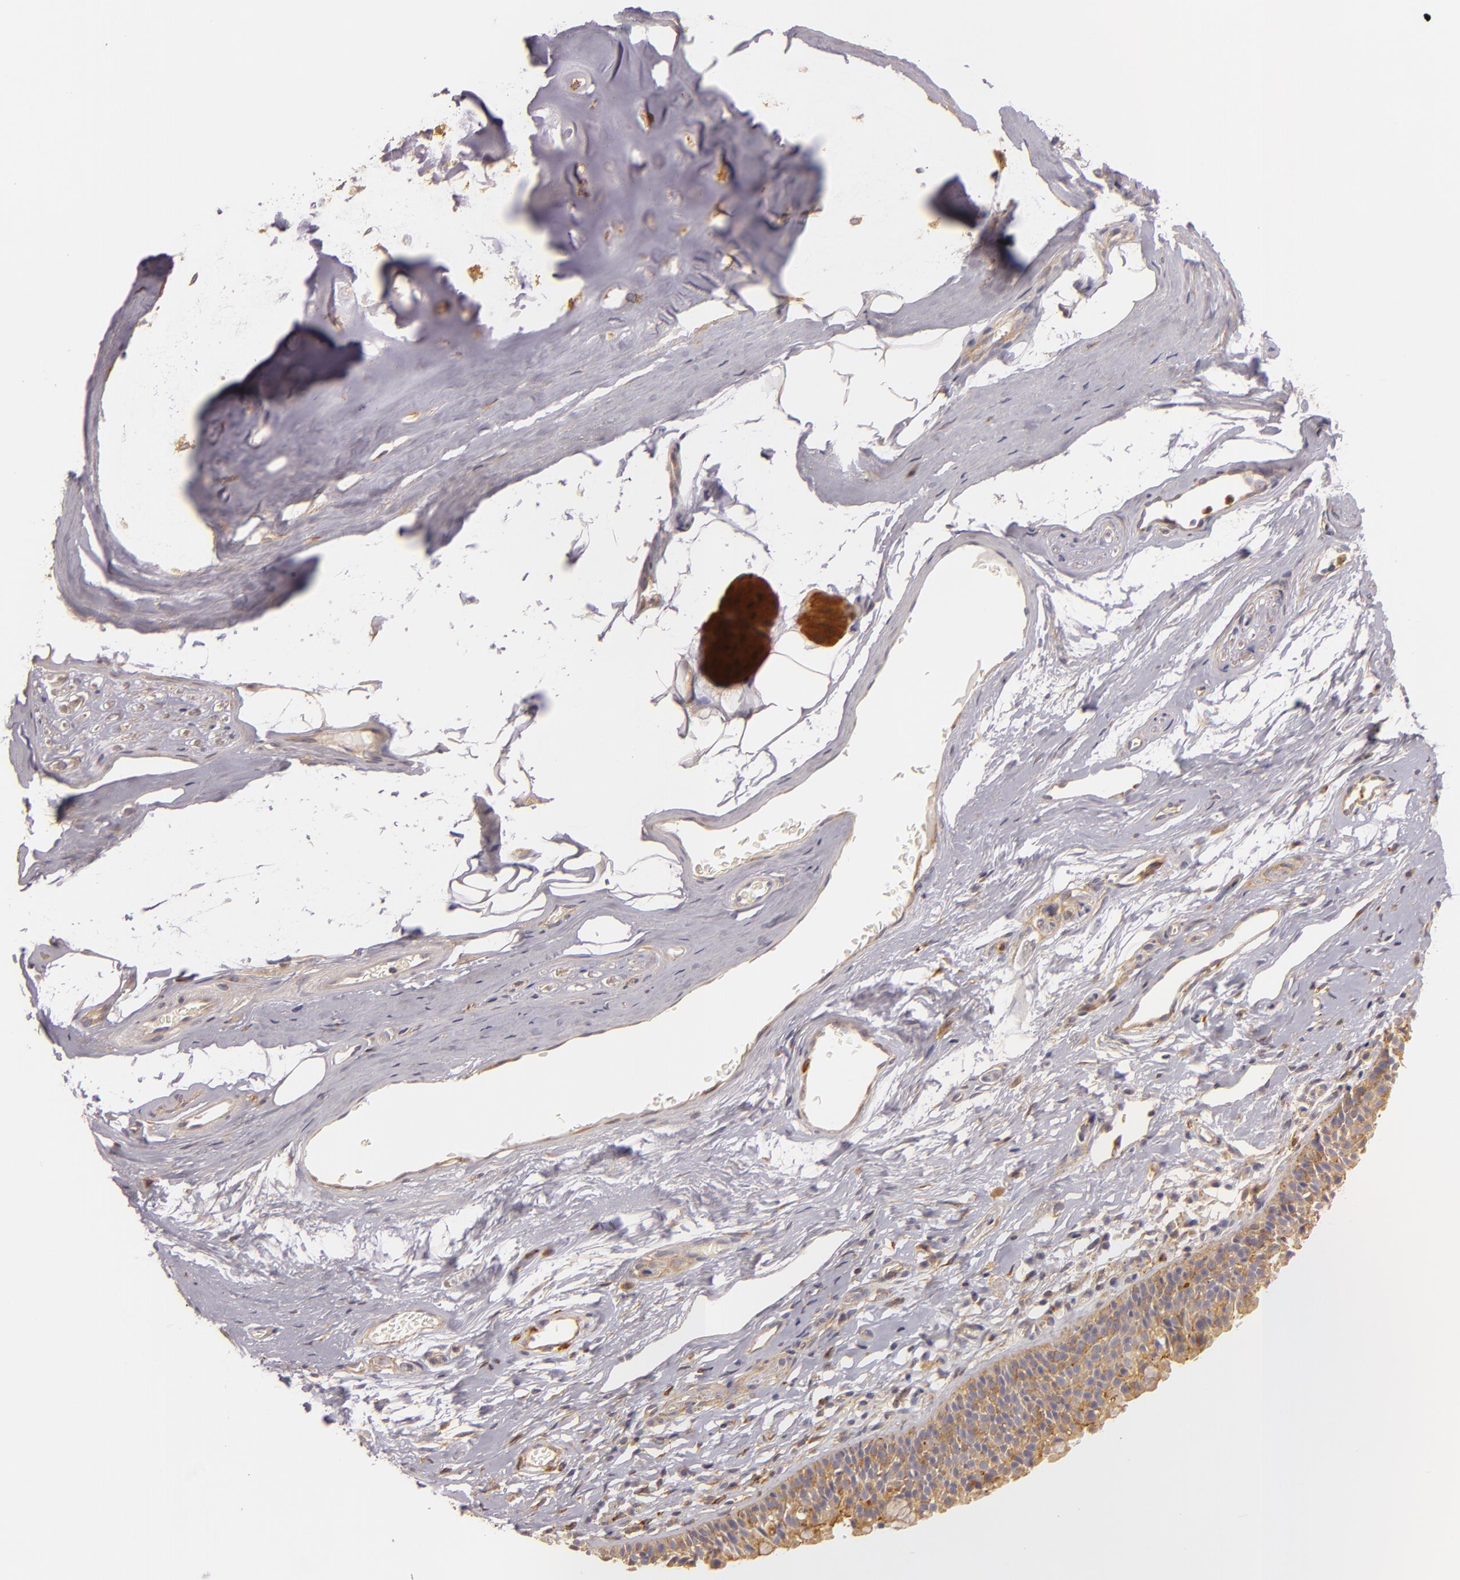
{"staining": {"intensity": "moderate", "quantity": ">75%", "location": "cytoplasmic/membranous"}, "tissue": "nasopharynx", "cell_type": "Respiratory epithelial cells", "image_type": "normal", "snomed": [{"axis": "morphology", "description": "Normal tissue, NOS"}, {"axis": "topography", "description": "Nasopharynx"}], "caption": "Immunohistochemistry (IHC) (DAB (3,3'-diaminobenzidine)) staining of normal human nasopharynx exhibits moderate cytoplasmic/membranous protein positivity in approximately >75% of respiratory epithelial cells.", "gene": "TOM1", "patient": {"sex": "male", "age": 56}}